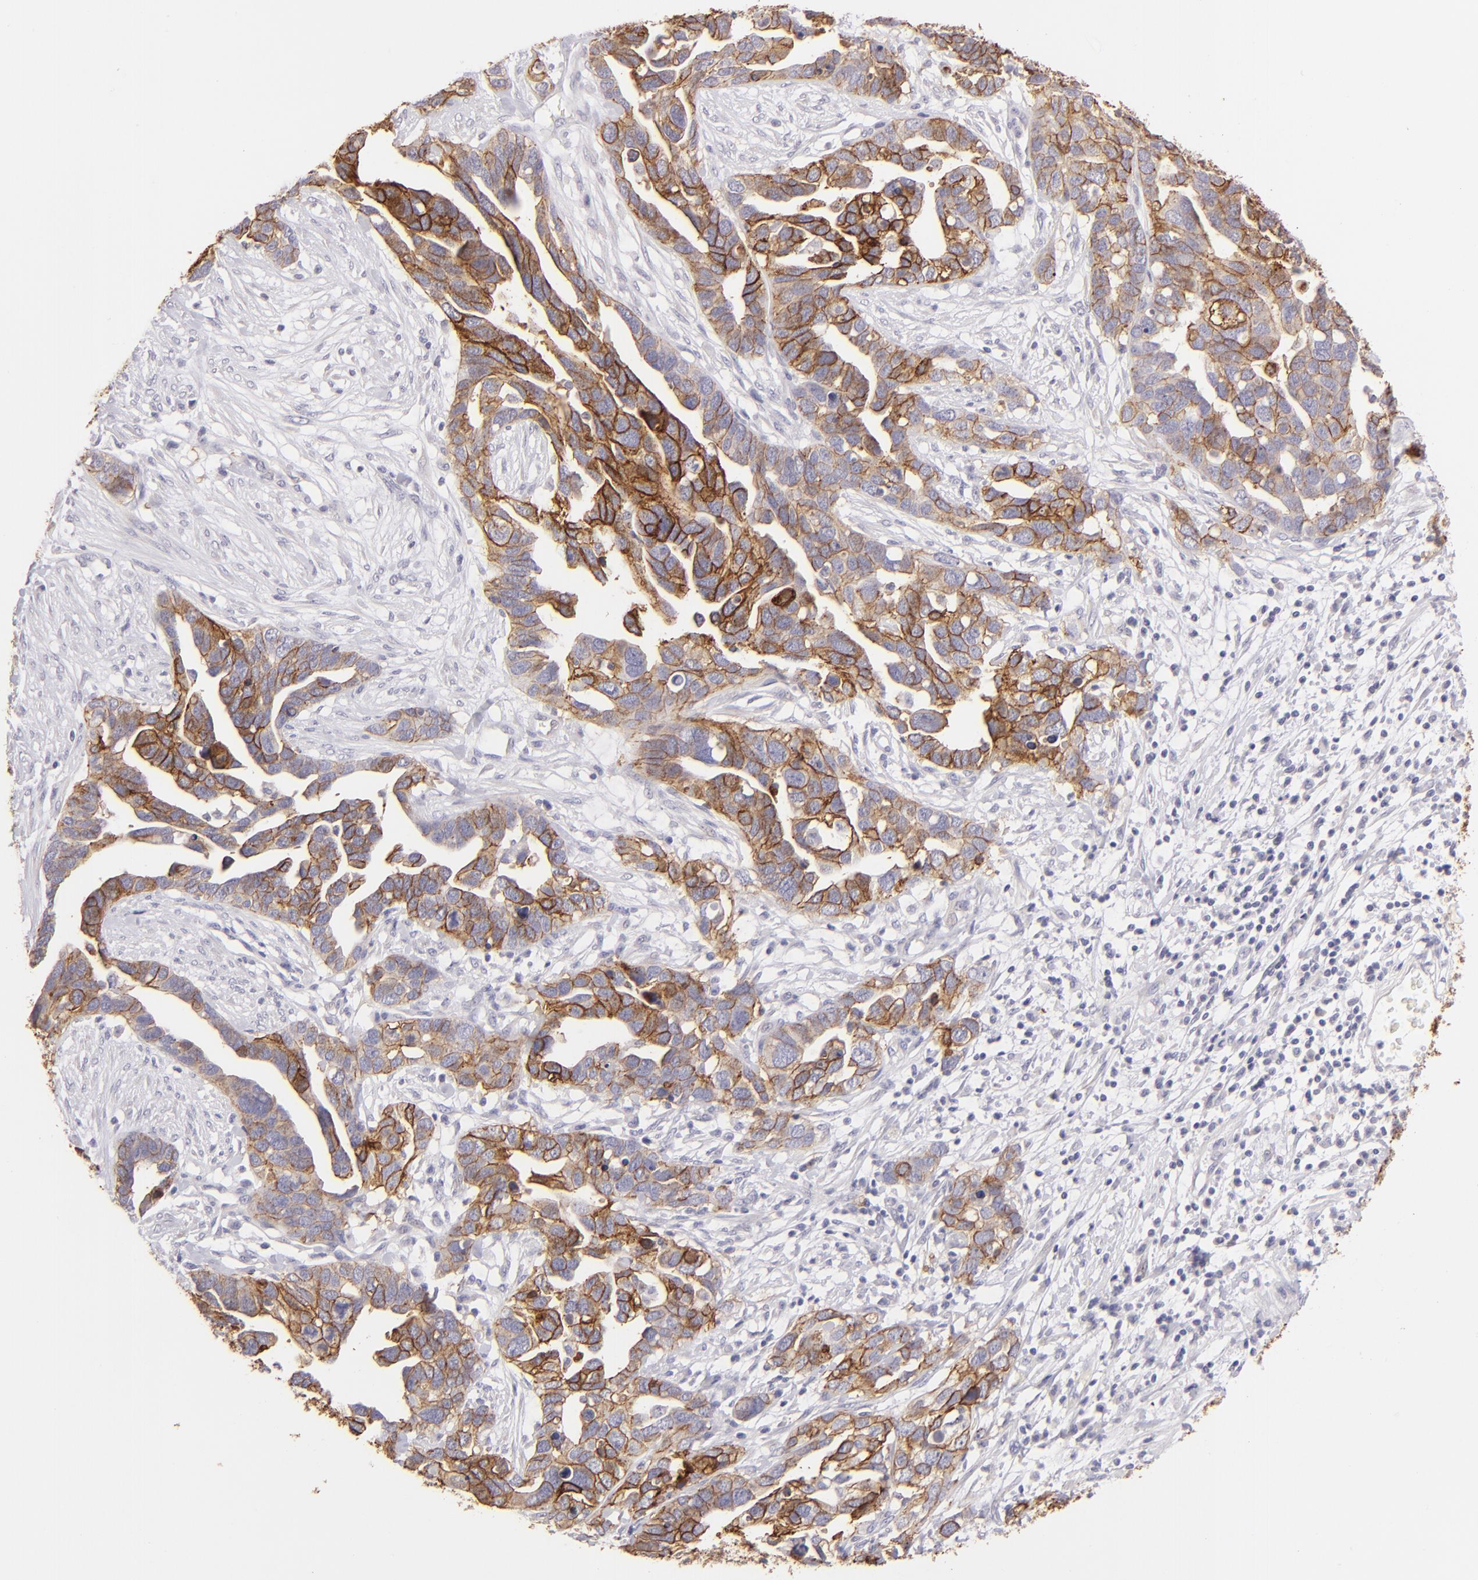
{"staining": {"intensity": "moderate", "quantity": ">75%", "location": "cytoplasmic/membranous"}, "tissue": "ovarian cancer", "cell_type": "Tumor cells", "image_type": "cancer", "snomed": [{"axis": "morphology", "description": "Cystadenocarcinoma, serous, NOS"}, {"axis": "topography", "description": "Ovary"}], "caption": "Approximately >75% of tumor cells in human ovarian cancer exhibit moderate cytoplasmic/membranous protein staining as visualized by brown immunohistochemical staining.", "gene": "CLDN4", "patient": {"sex": "female", "age": 54}}